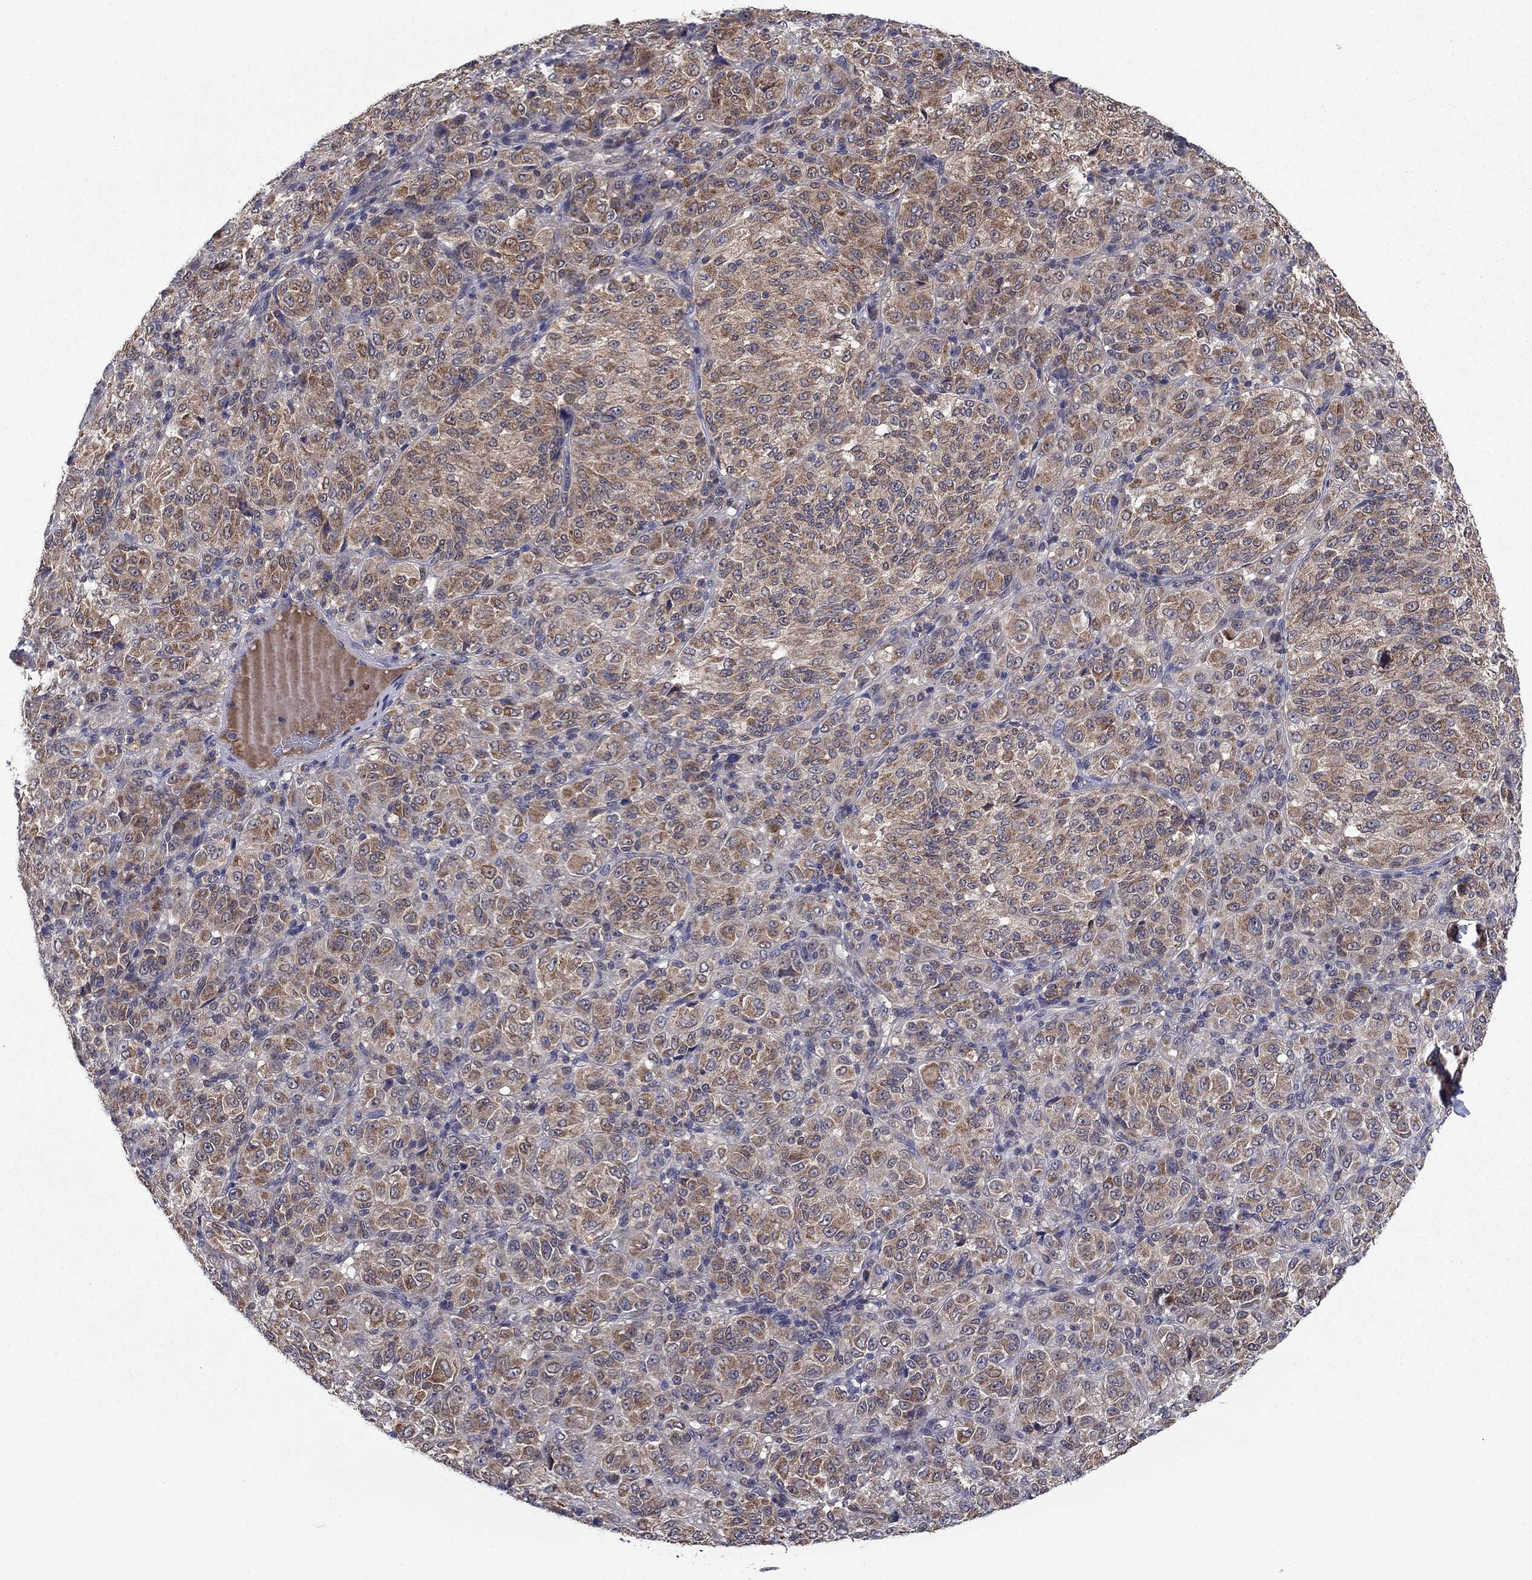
{"staining": {"intensity": "moderate", "quantity": "25%-75%", "location": "cytoplasmic/membranous"}, "tissue": "melanoma", "cell_type": "Tumor cells", "image_type": "cancer", "snomed": [{"axis": "morphology", "description": "Malignant melanoma, Metastatic site"}, {"axis": "topography", "description": "Brain"}], "caption": "Melanoma was stained to show a protein in brown. There is medium levels of moderate cytoplasmic/membranous positivity in approximately 25%-75% of tumor cells. Immunohistochemistry (ihc) stains the protein in brown and the nuclei are stained blue.", "gene": "GRHPR", "patient": {"sex": "female", "age": 56}}